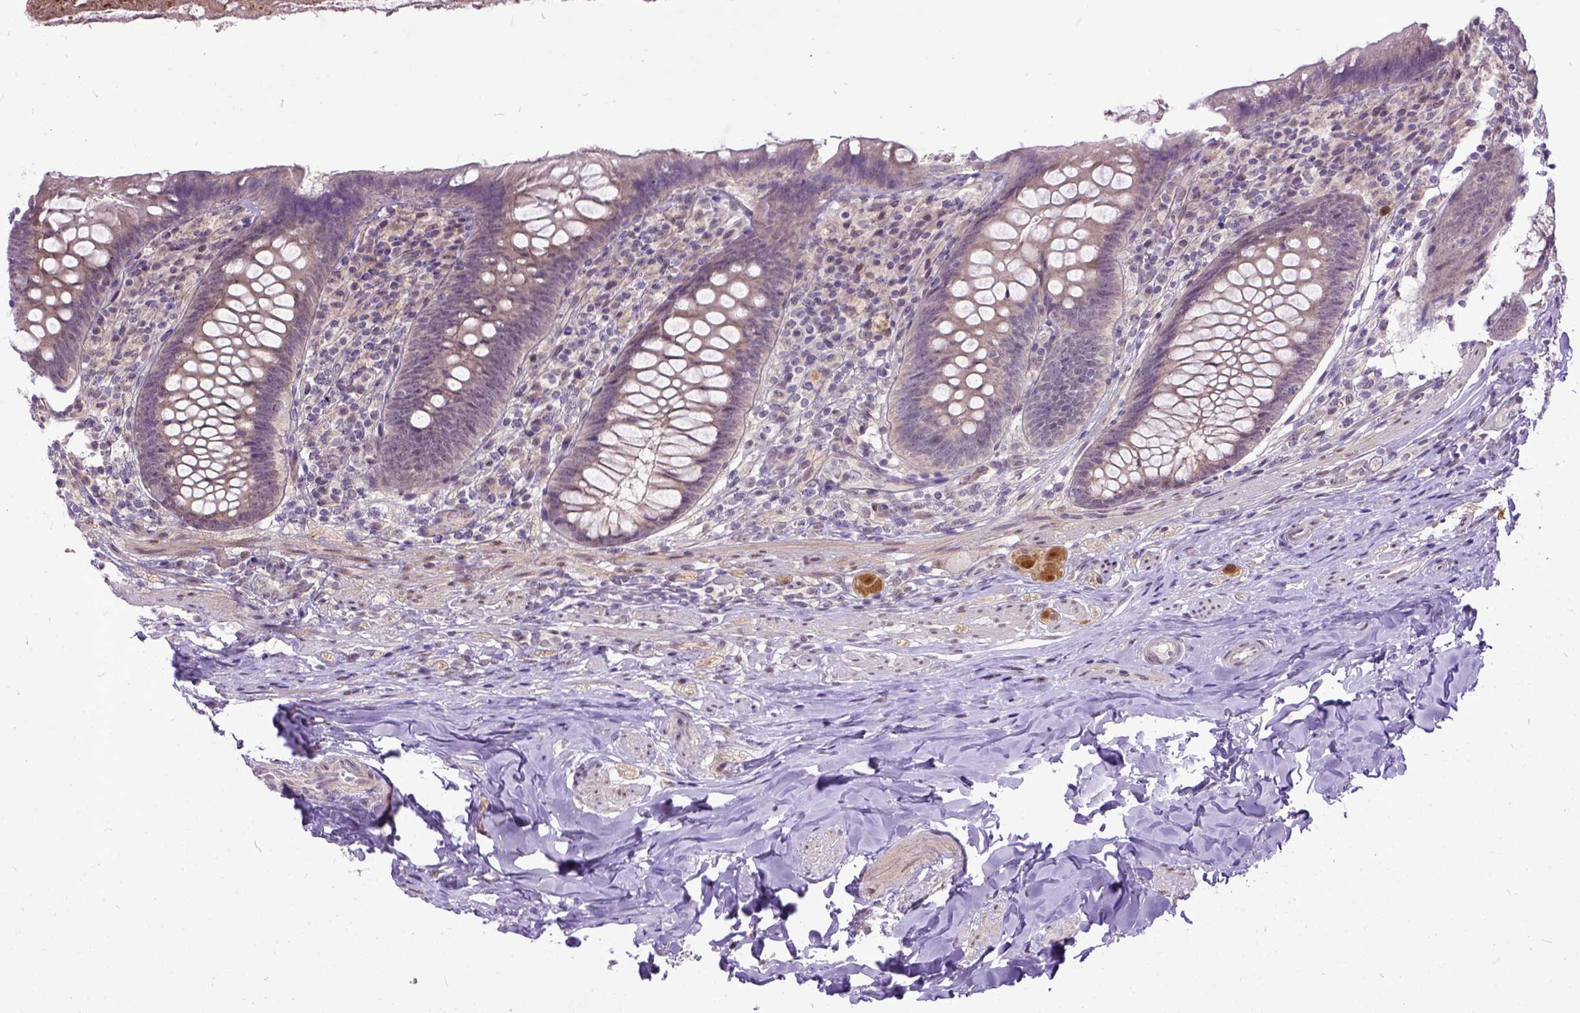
{"staining": {"intensity": "negative", "quantity": "none", "location": "none"}, "tissue": "appendix", "cell_type": "Glandular cells", "image_type": "normal", "snomed": [{"axis": "morphology", "description": "Normal tissue, NOS"}, {"axis": "topography", "description": "Appendix"}], "caption": "Immunohistochemistry (IHC) micrograph of unremarkable appendix stained for a protein (brown), which demonstrates no positivity in glandular cells.", "gene": "TCEAL7", "patient": {"sex": "male", "age": 47}}